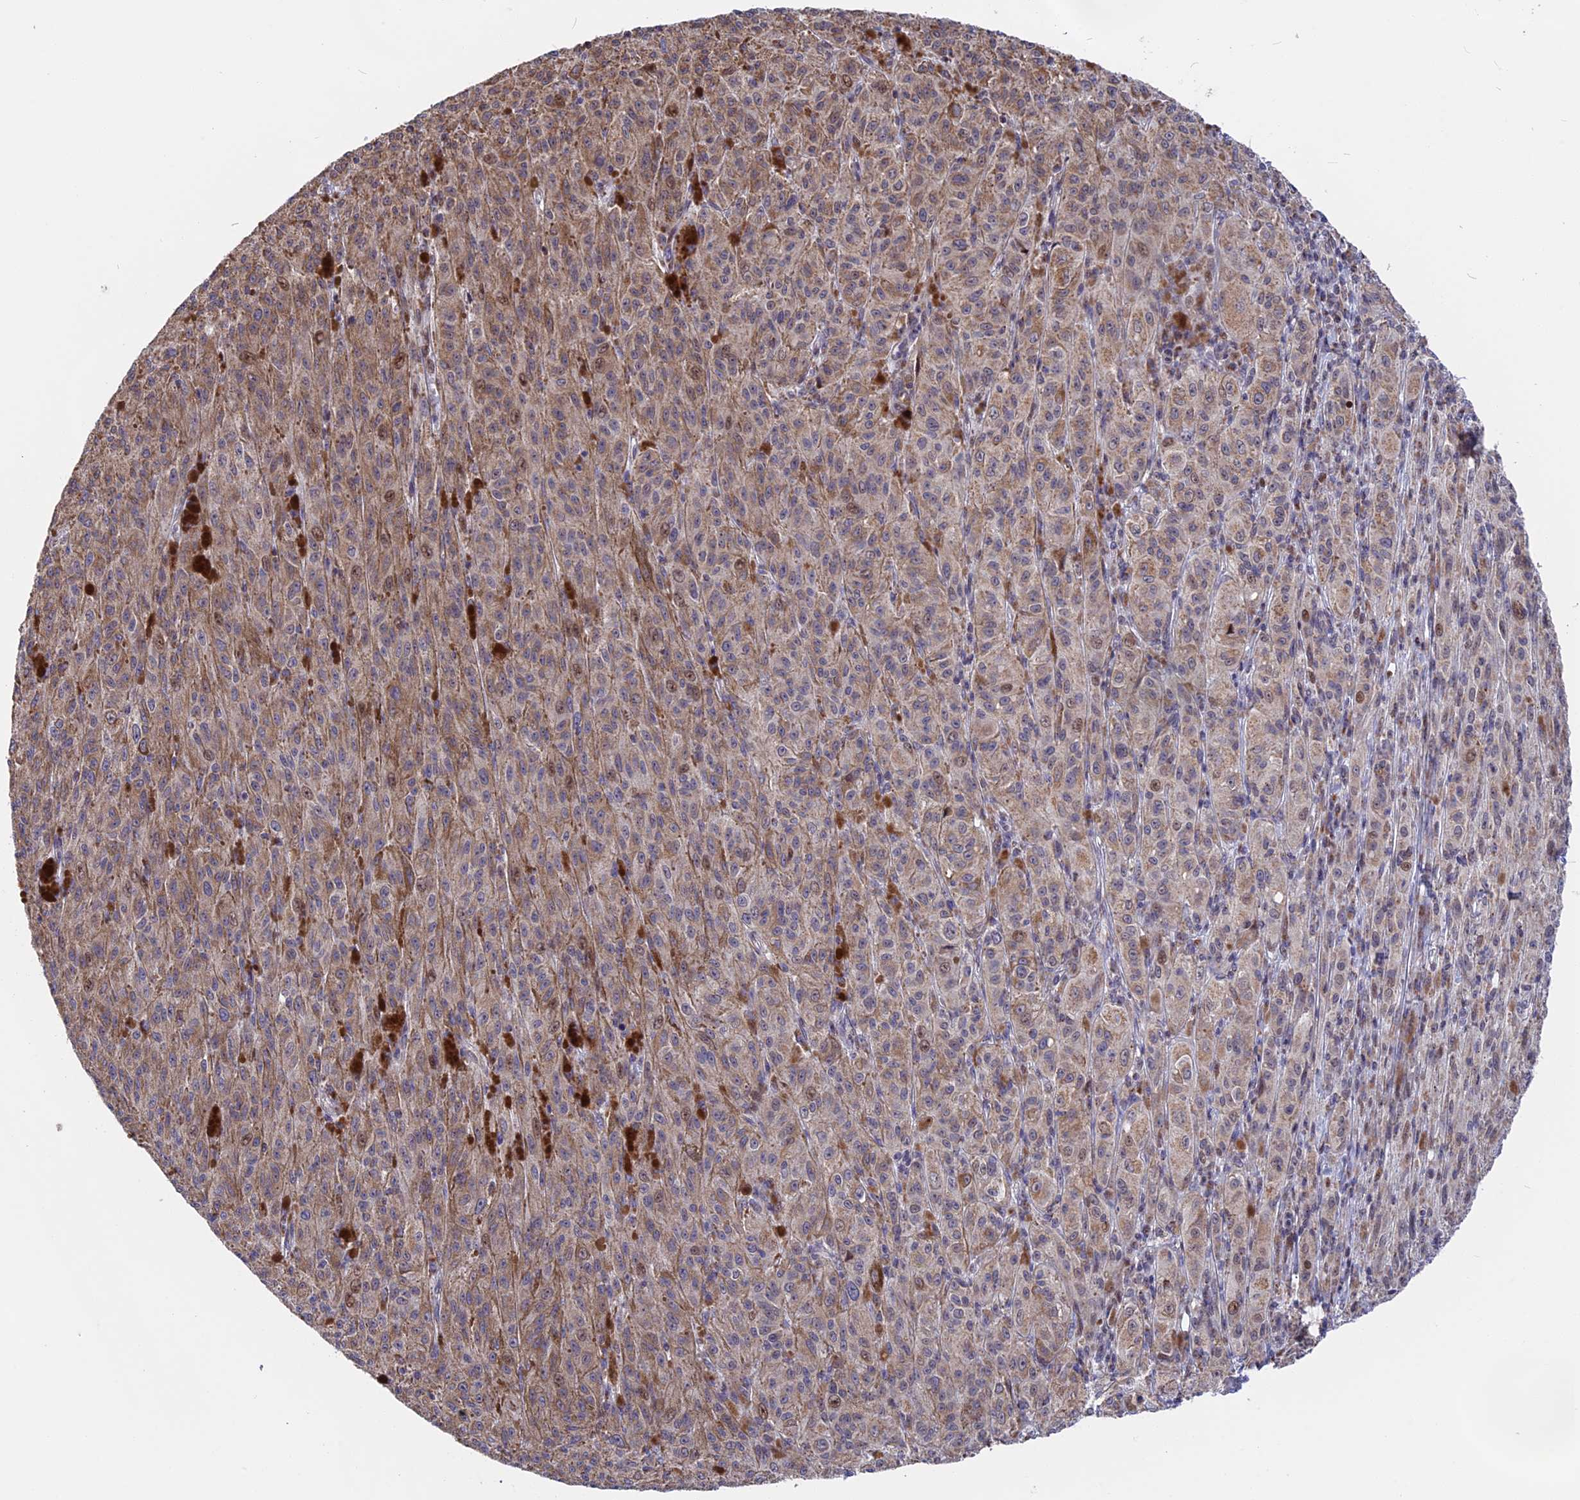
{"staining": {"intensity": "weak", "quantity": ">75%", "location": "cytoplasmic/membranous"}, "tissue": "melanoma", "cell_type": "Tumor cells", "image_type": "cancer", "snomed": [{"axis": "morphology", "description": "Malignant melanoma, NOS"}, {"axis": "topography", "description": "Skin"}], "caption": "There is low levels of weak cytoplasmic/membranous staining in tumor cells of malignant melanoma, as demonstrated by immunohistochemical staining (brown color).", "gene": "FAM174C", "patient": {"sex": "female", "age": 52}}